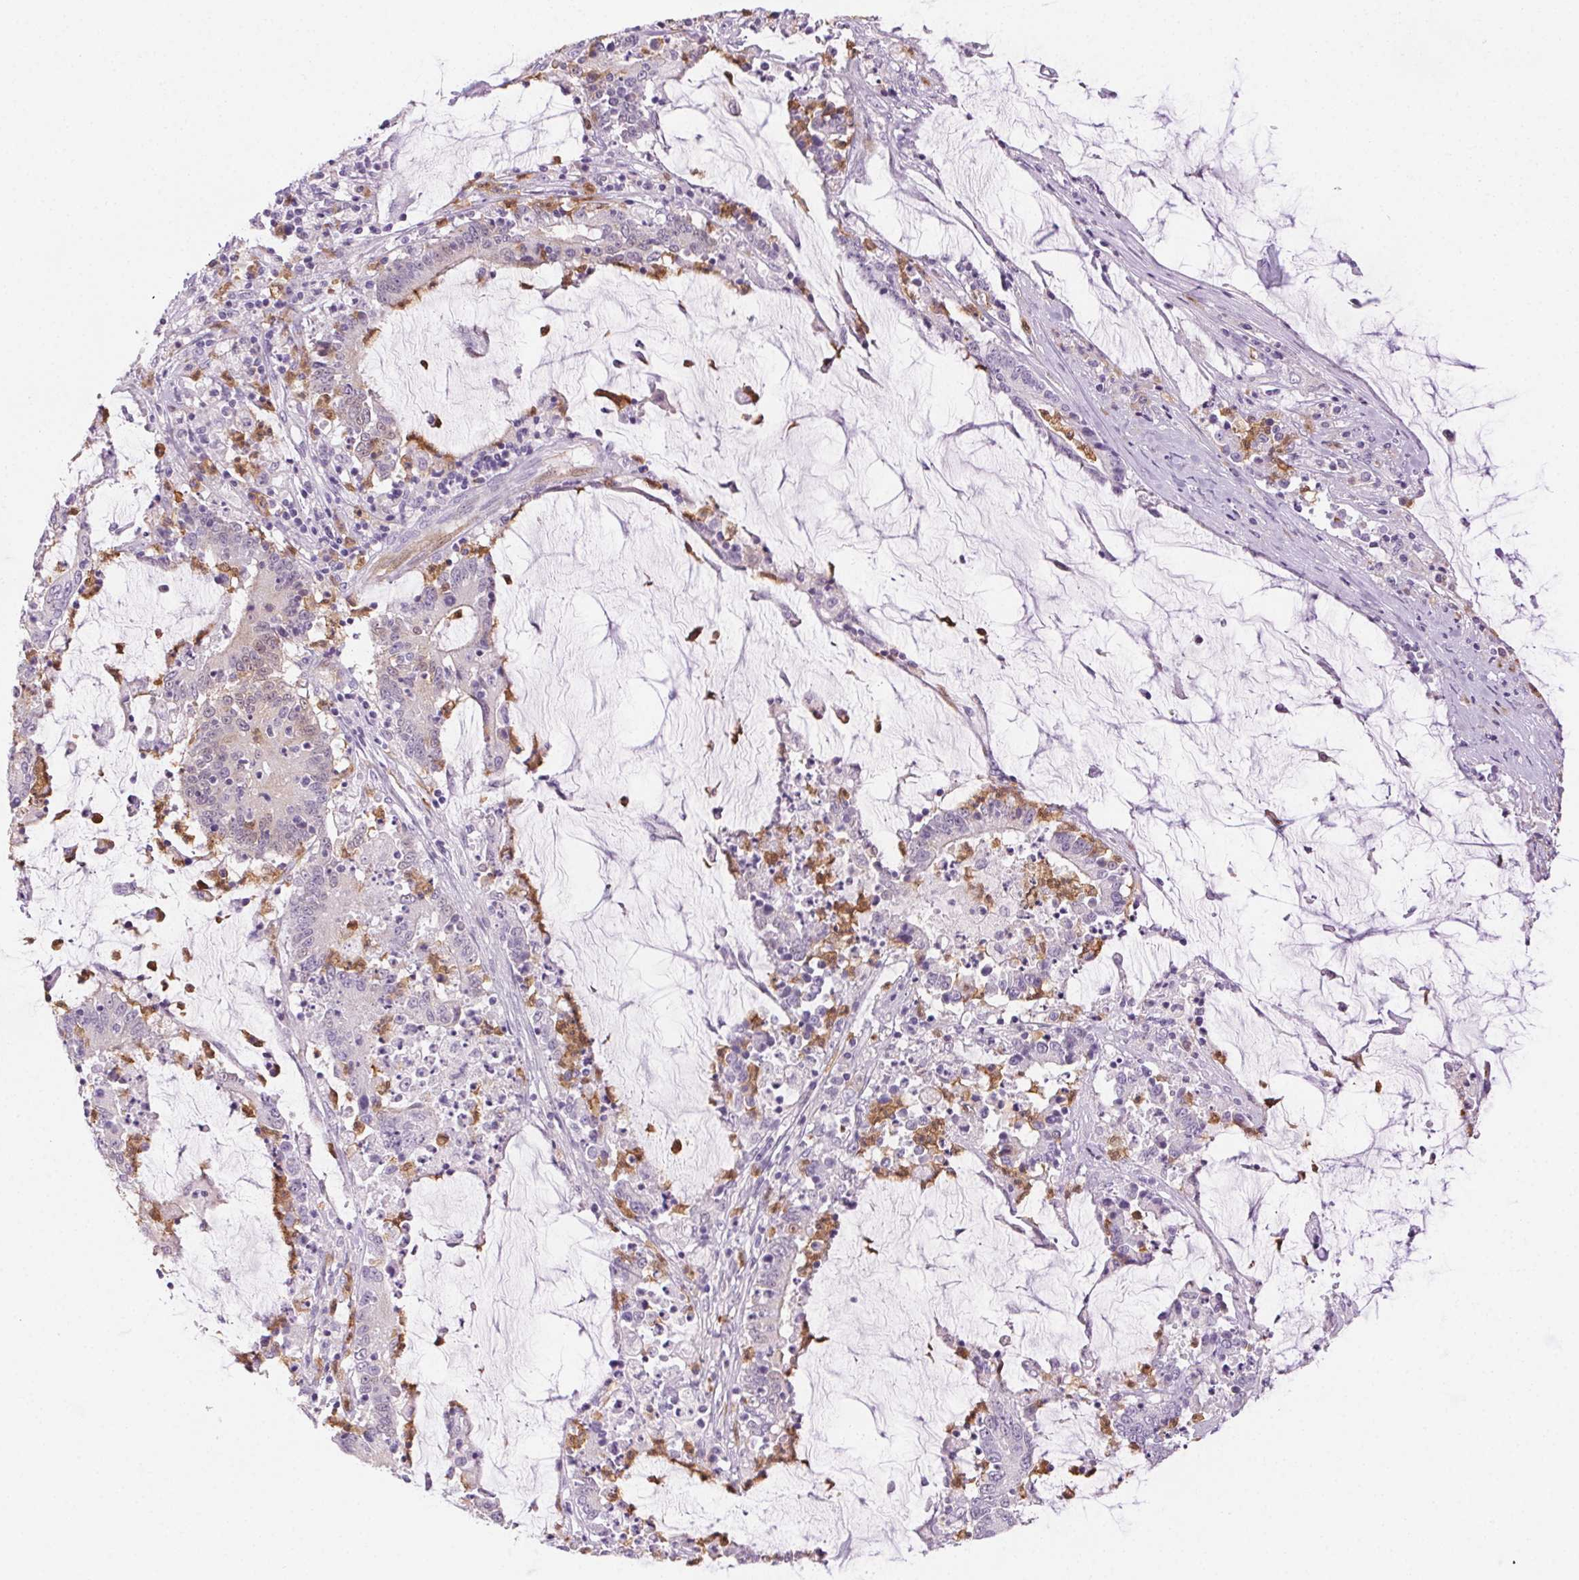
{"staining": {"intensity": "negative", "quantity": "none", "location": "none"}, "tissue": "stomach cancer", "cell_type": "Tumor cells", "image_type": "cancer", "snomed": [{"axis": "morphology", "description": "Adenocarcinoma, NOS"}, {"axis": "topography", "description": "Stomach, upper"}], "caption": "Immunohistochemistry of stomach cancer (adenocarcinoma) reveals no staining in tumor cells. (DAB immunohistochemistry (IHC), high magnification).", "gene": "TMEM45A", "patient": {"sex": "male", "age": 68}}